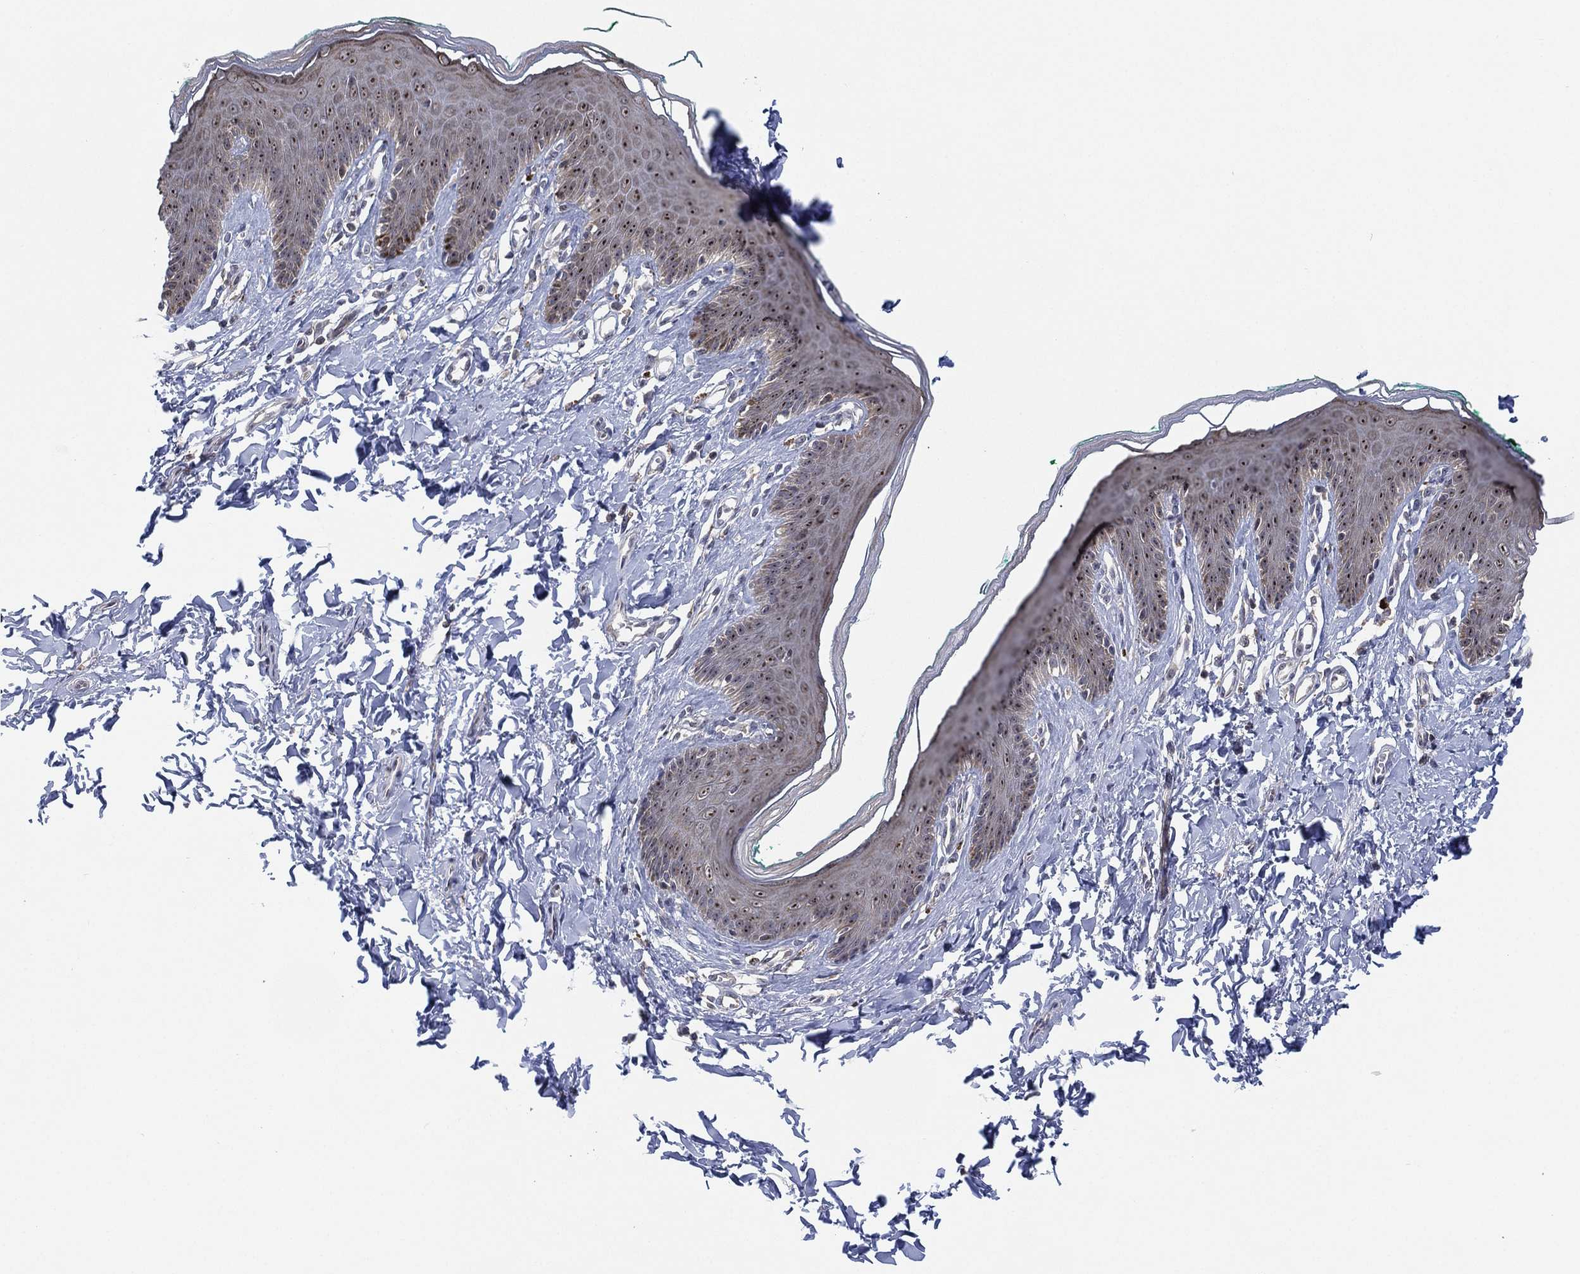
{"staining": {"intensity": "weak", "quantity": ">75%", "location": "nuclear"}, "tissue": "skin", "cell_type": "Epidermal cells", "image_type": "normal", "snomed": [{"axis": "morphology", "description": "Normal tissue, NOS"}, {"axis": "topography", "description": "Vulva"}], "caption": "Skin stained with immunohistochemistry shows weak nuclear staining in about >75% of epidermal cells.", "gene": "FAM104A", "patient": {"sex": "female", "age": 66}}